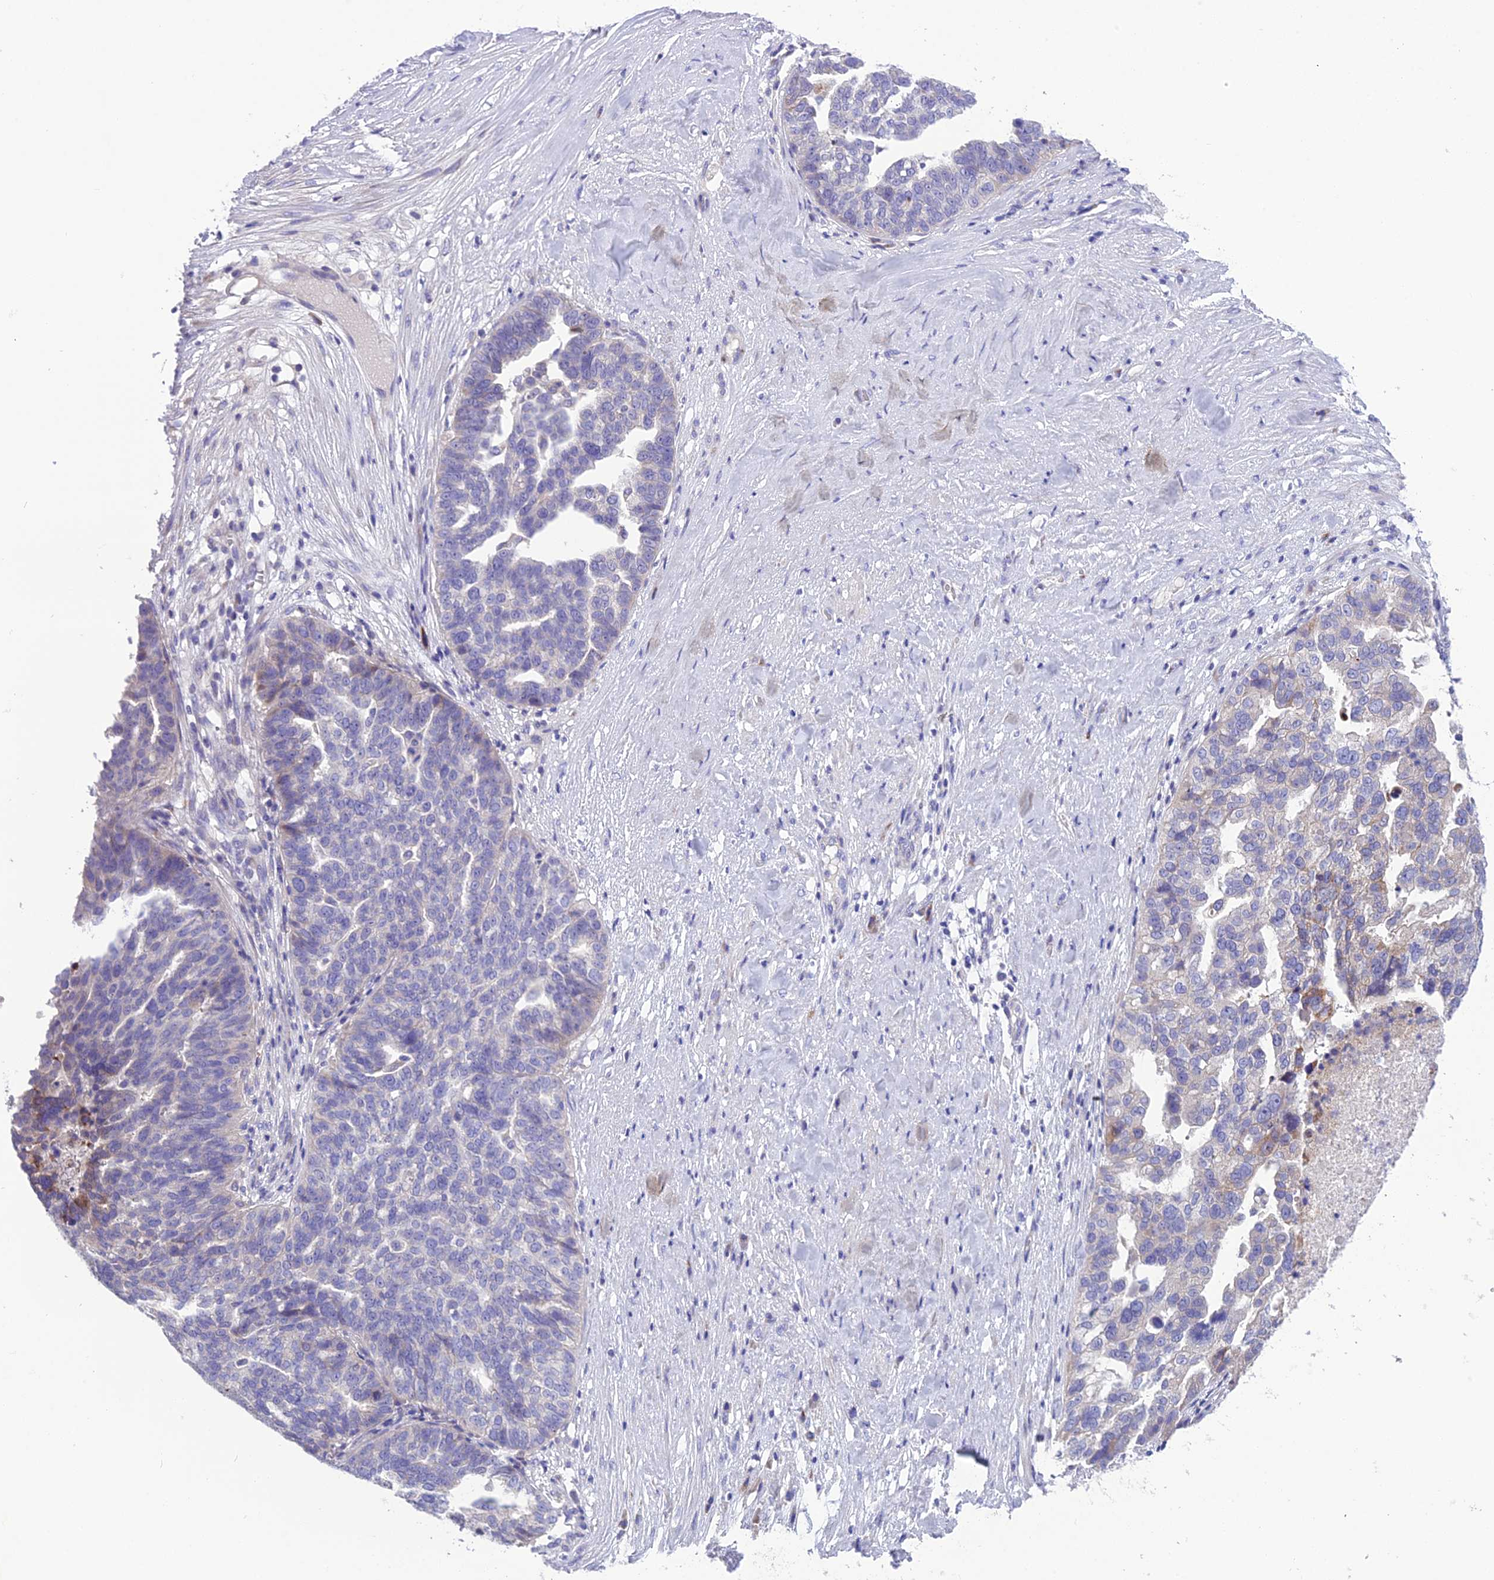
{"staining": {"intensity": "negative", "quantity": "none", "location": "none"}, "tissue": "ovarian cancer", "cell_type": "Tumor cells", "image_type": "cancer", "snomed": [{"axis": "morphology", "description": "Cystadenocarcinoma, serous, NOS"}, {"axis": "topography", "description": "Ovary"}], "caption": "Tumor cells show no significant protein staining in serous cystadenocarcinoma (ovarian).", "gene": "KIAA0408", "patient": {"sex": "female", "age": 59}}